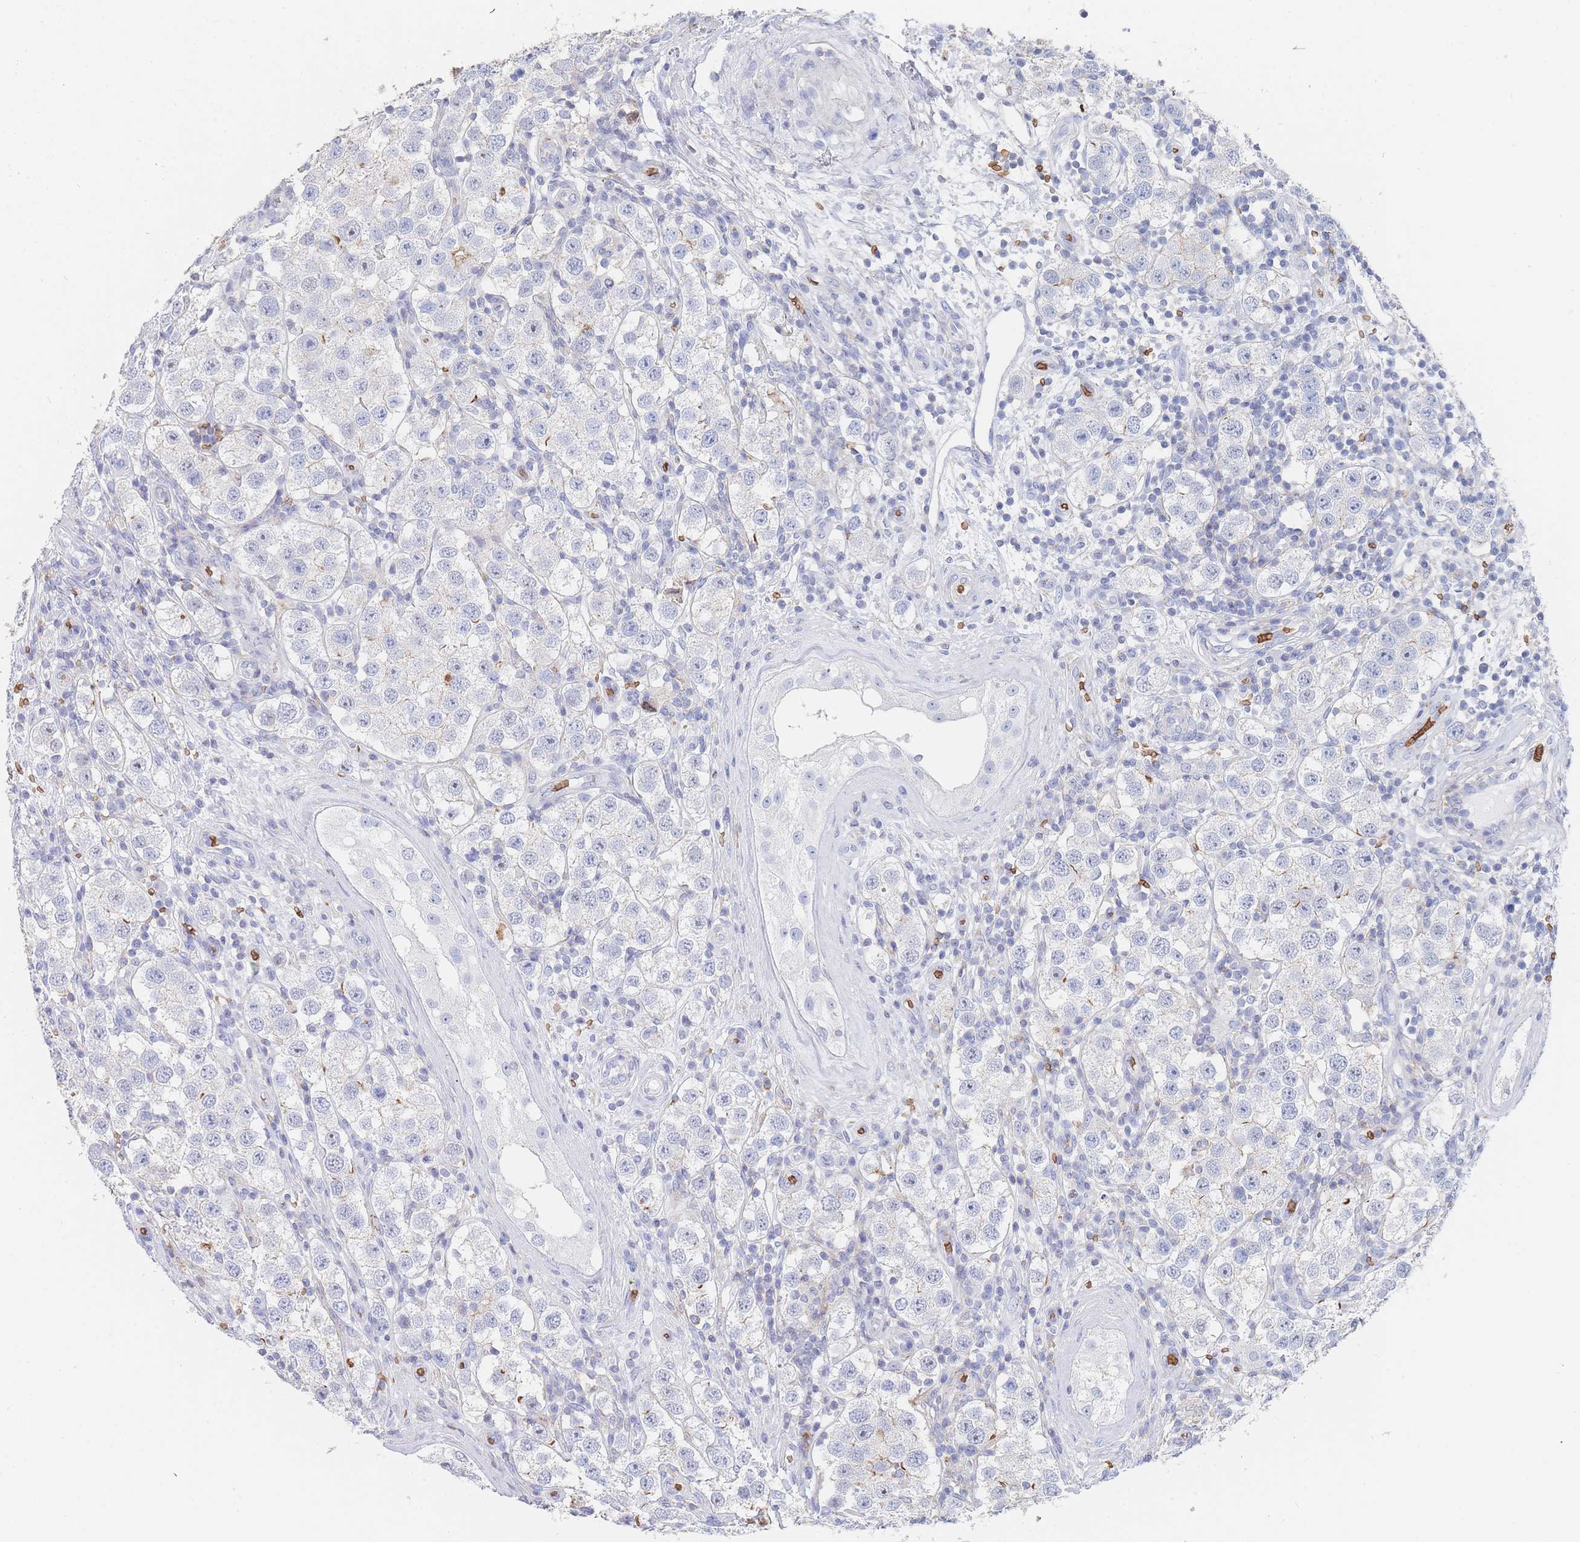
{"staining": {"intensity": "negative", "quantity": "none", "location": "none"}, "tissue": "testis cancer", "cell_type": "Tumor cells", "image_type": "cancer", "snomed": [{"axis": "morphology", "description": "Seminoma, NOS"}, {"axis": "topography", "description": "Testis"}], "caption": "Immunohistochemical staining of testis seminoma exhibits no significant staining in tumor cells.", "gene": "SLC2A1", "patient": {"sex": "male", "age": 37}}